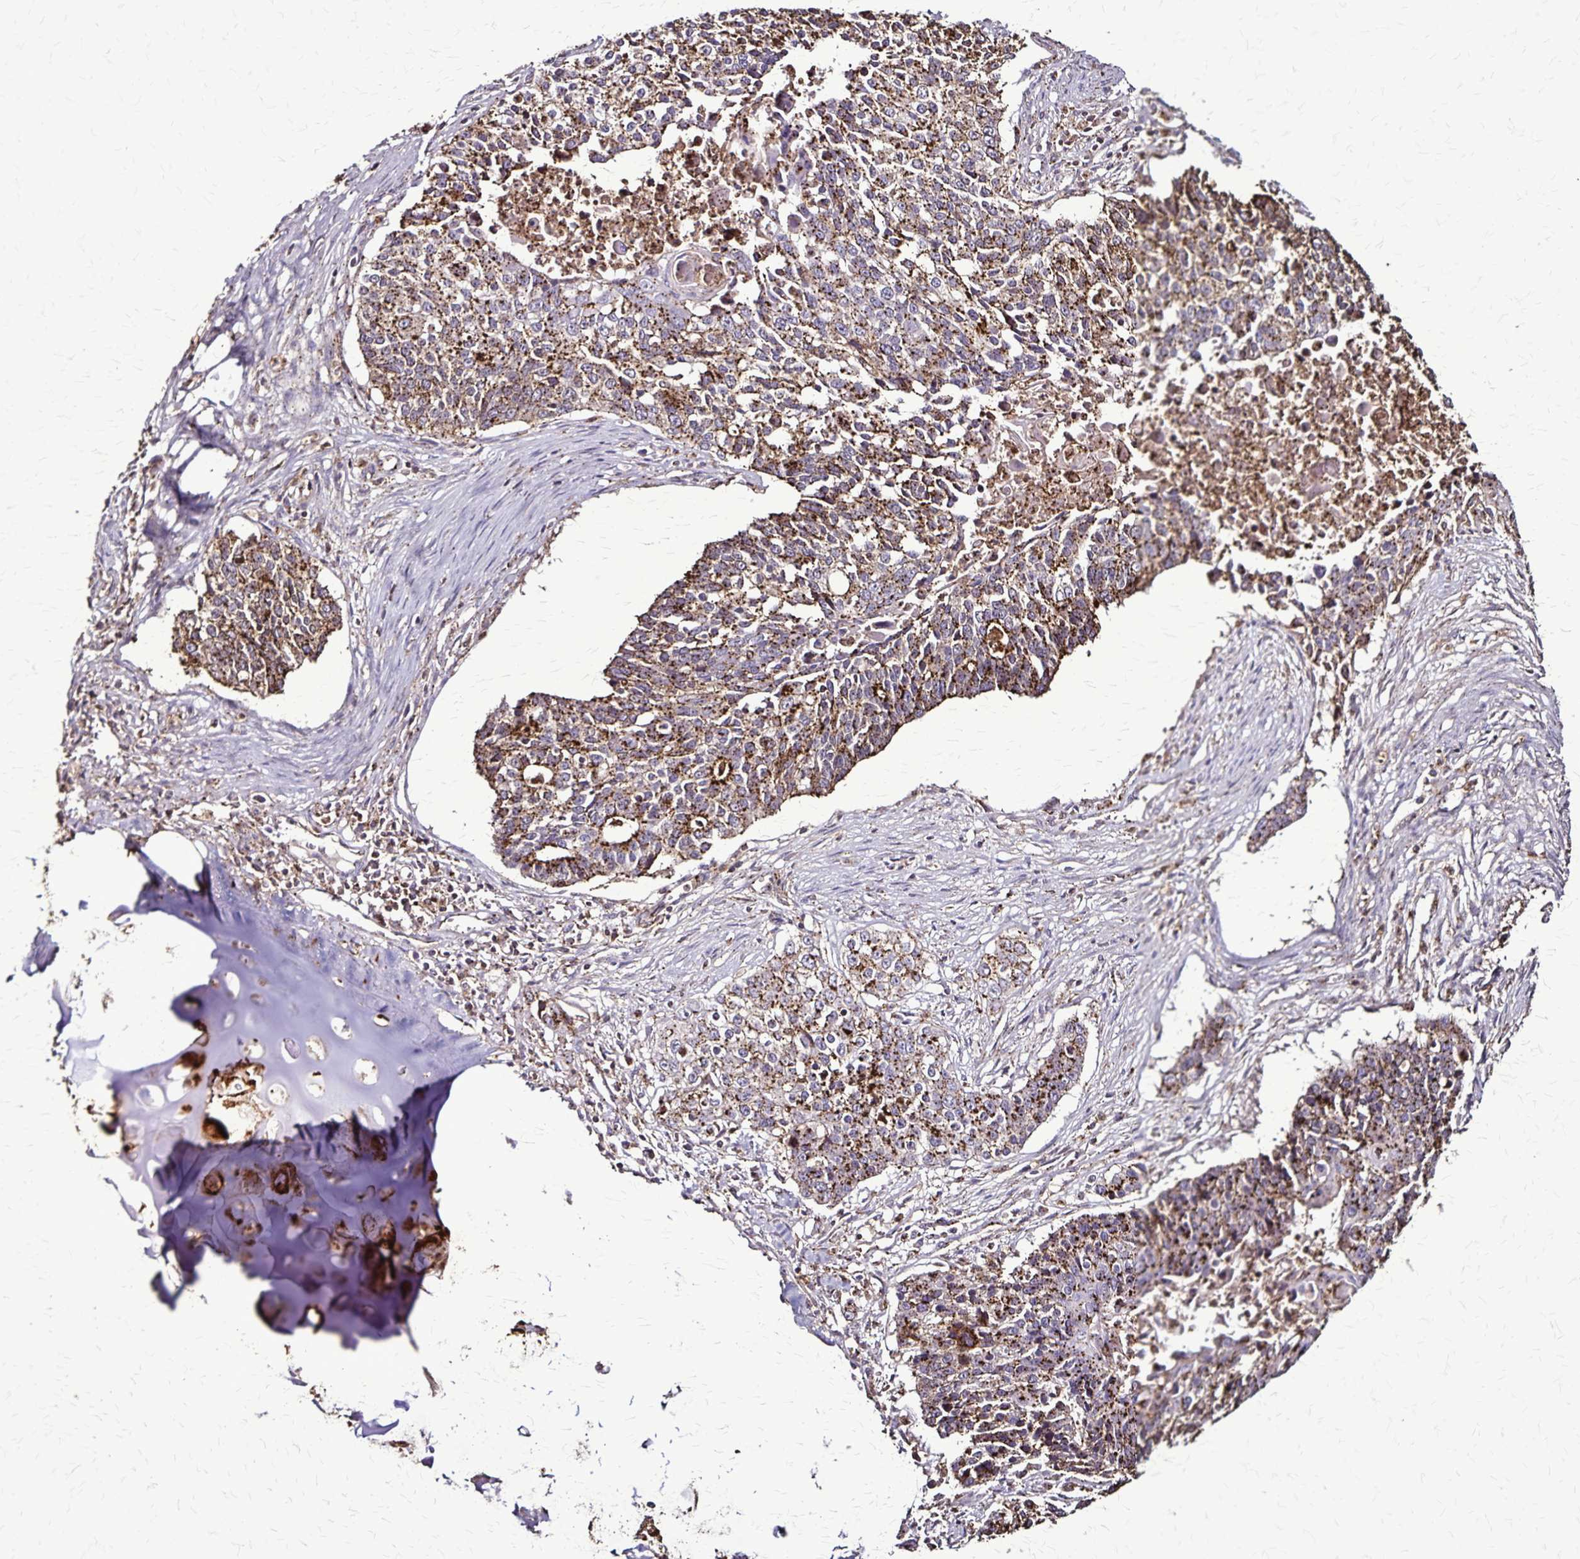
{"staining": {"intensity": "moderate", "quantity": "25%-75%", "location": "cytoplasmic/membranous"}, "tissue": "lung cancer", "cell_type": "Tumor cells", "image_type": "cancer", "snomed": [{"axis": "morphology", "description": "Squamous cell carcinoma, NOS"}, {"axis": "morphology", "description": "Squamous cell carcinoma, metastatic, NOS"}, {"axis": "topography", "description": "Lung"}, {"axis": "topography", "description": "Pleura, NOS"}], "caption": "Brown immunohistochemical staining in human lung squamous cell carcinoma displays moderate cytoplasmic/membranous expression in approximately 25%-75% of tumor cells.", "gene": "CHMP1B", "patient": {"sex": "male", "age": 72}}